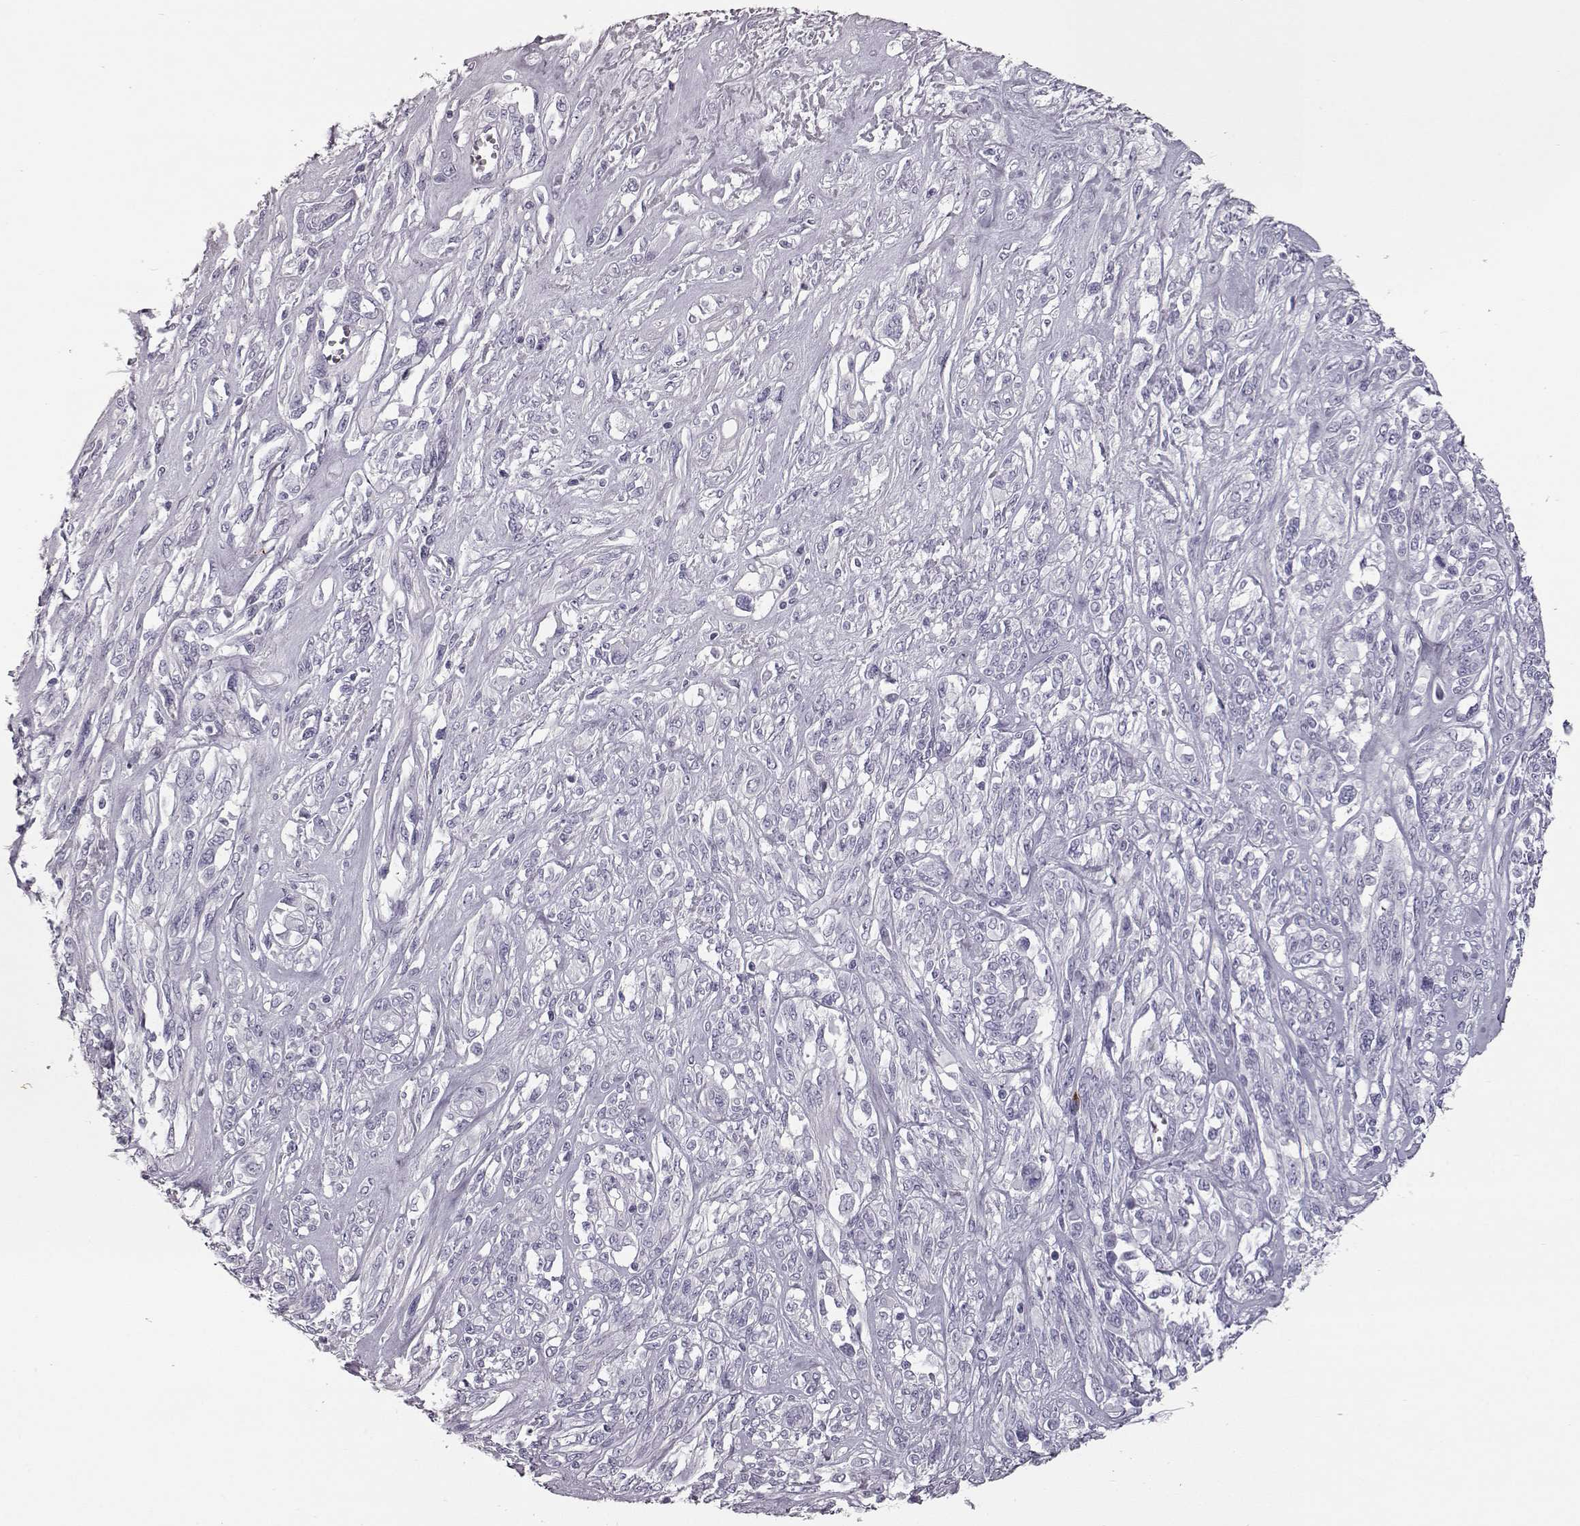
{"staining": {"intensity": "negative", "quantity": "none", "location": "none"}, "tissue": "melanoma", "cell_type": "Tumor cells", "image_type": "cancer", "snomed": [{"axis": "morphology", "description": "Malignant melanoma, NOS"}, {"axis": "topography", "description": "Skin"}], "caption": "Histopathology image shows no significant protein staining in tumor cells of melanoma.", "gene": "CCL19", "patient": {"sex": "female", "age": 91}}